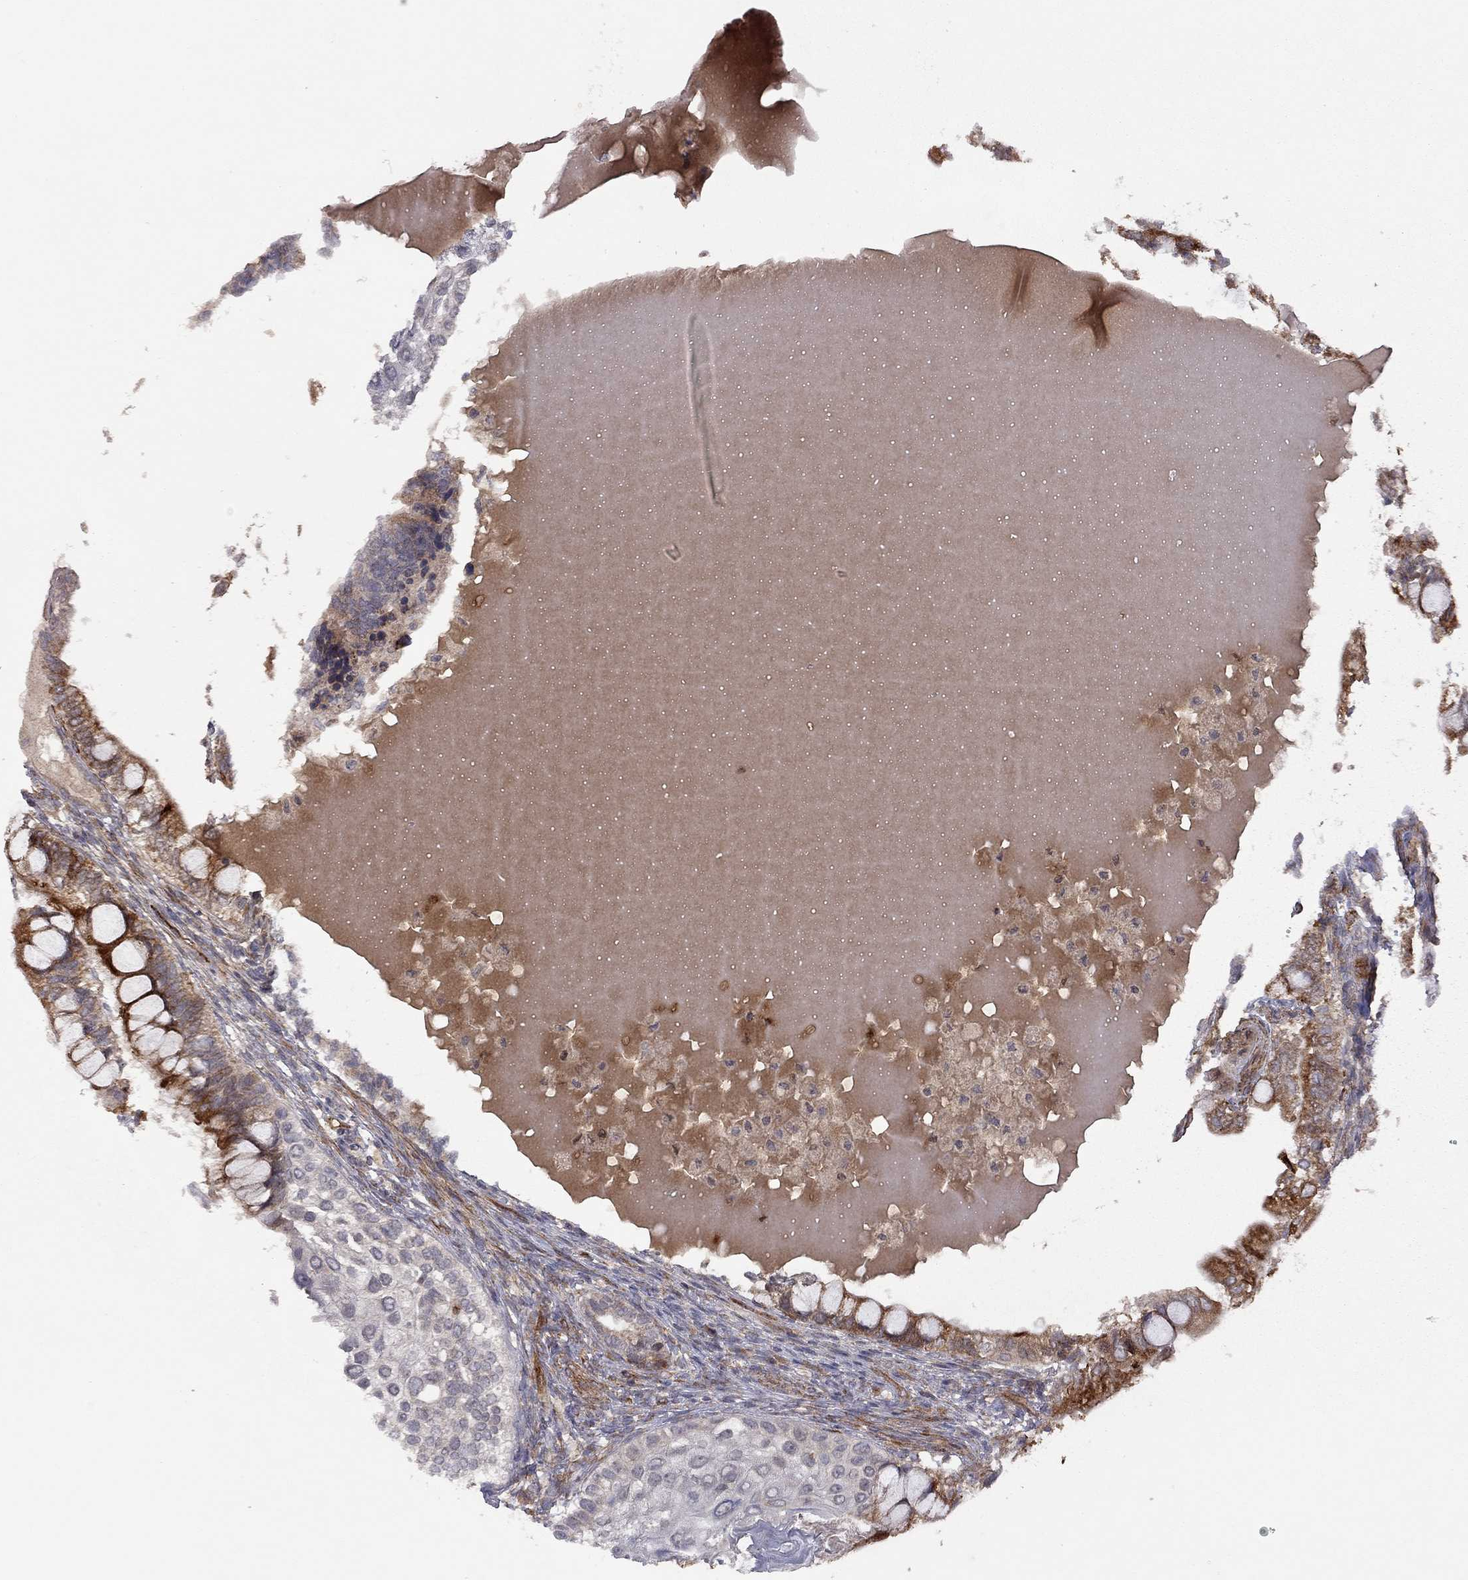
{"staining": {"intensity": "strong", "quantity": "<25%", "location": "cytoplasmic/membranous"}, "tissue": "testis cancer", "cell_type": "Tumor cells", "image_type": "cancer", "snomed": [{"axis": "morphology", "description": "Seminoma, NOS"}, {"axis": "morphology", "description": "Carcinoma, Embryonal, NOS"}, {"axis": "topography", "description": "Testis"}], "caption": "Immunohistochemical staining of human testis cancer demonstrates medium levels of strong cytoplasmic/membranous protein positivity in approximately <25% of tumor cells.", "gene": "EXOC3L2", "patient": {"sex": "male", "age": 41}}